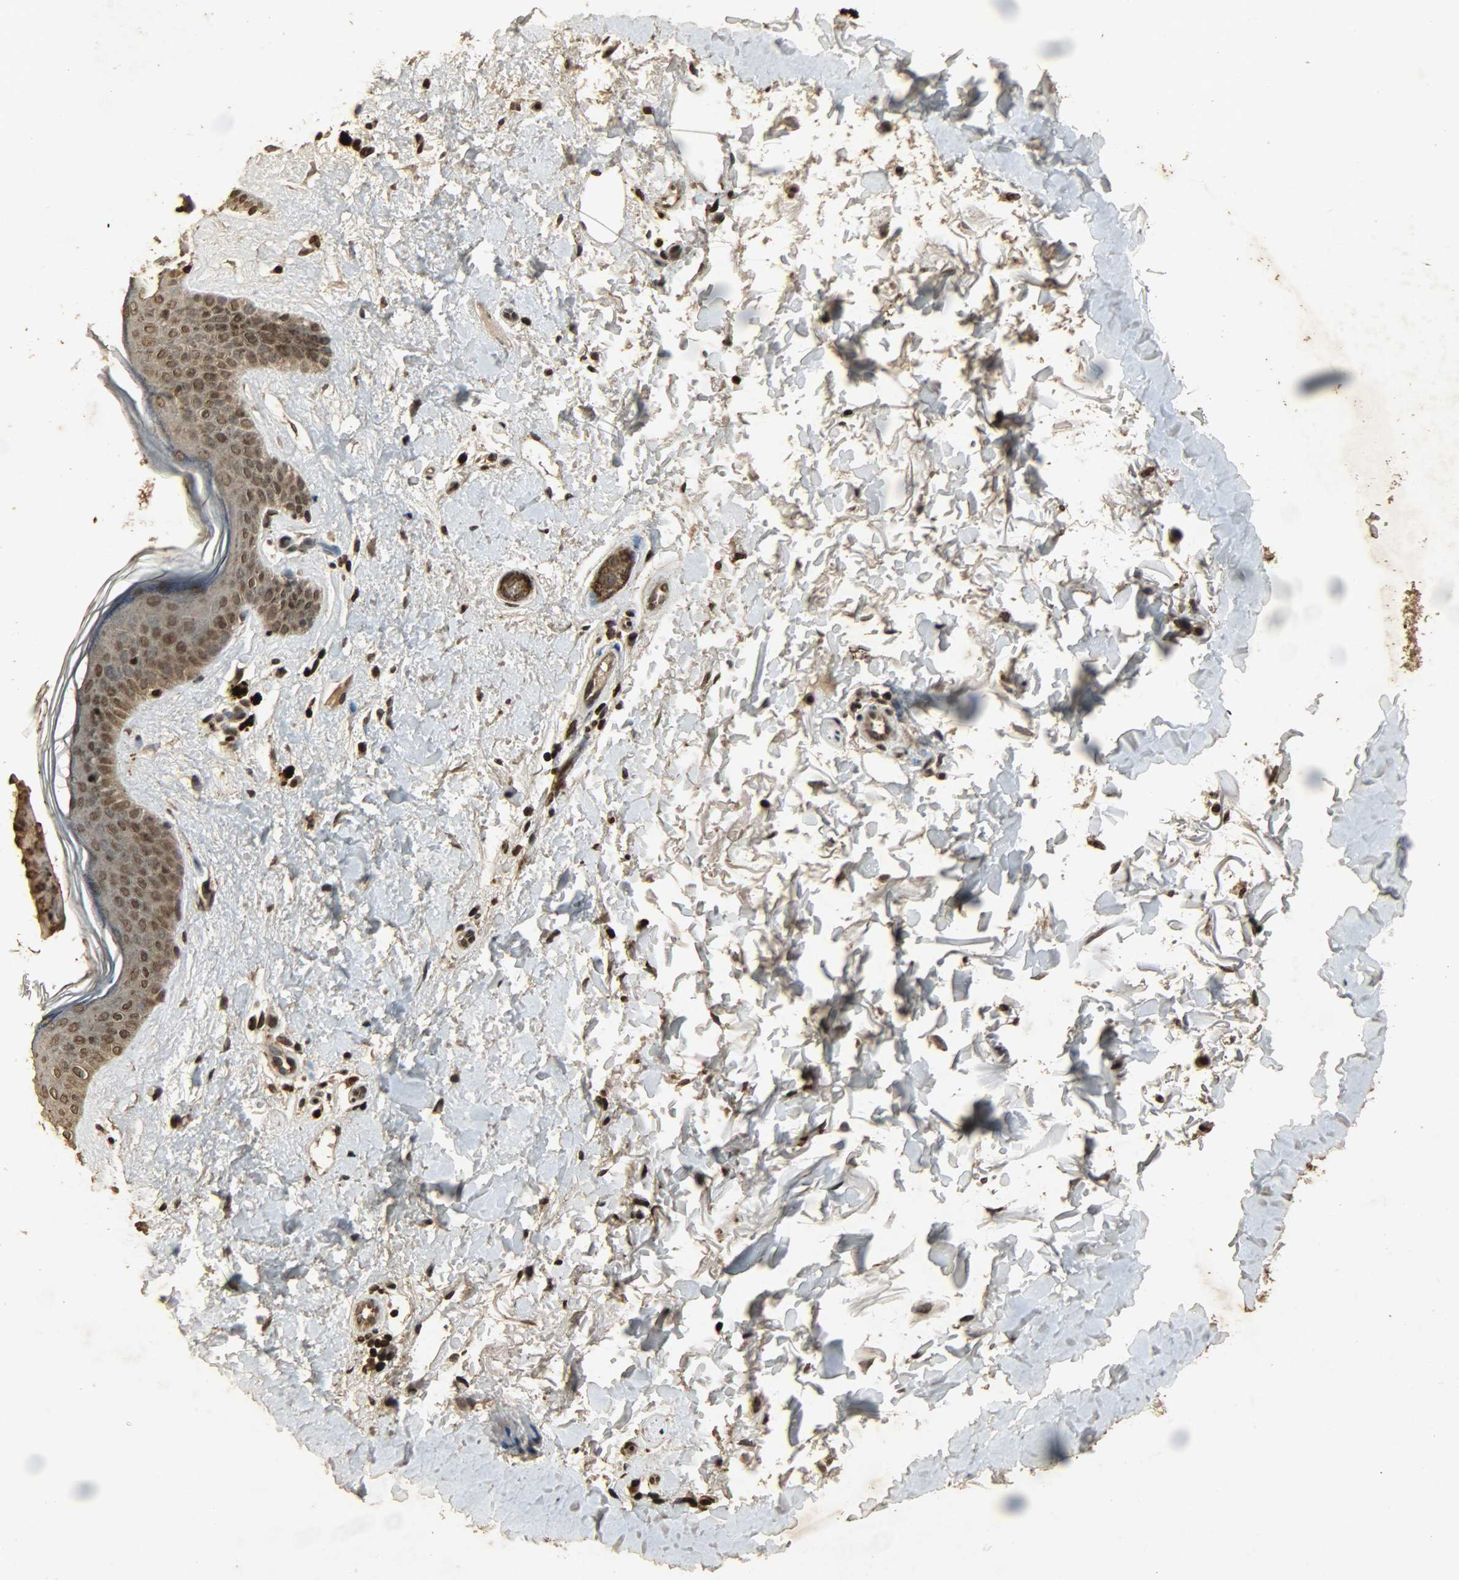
{"staining": {"intensity": "strong", "quantity": ">75%", "location": "cytoplasmic/membranous,nuclear"}, "tissue": "skin cancer", "cell_type": "Tumor cells", "image_type": "cancer", "snomed": [{"axis": "morphology", "description": "Basal cell carcinoma"}, {"axis": "topography", "description": "Skin"}], "caption": "Tumor cells demonstrate high levels of strong cytoplasmic/membranous and nuclear staining in approximately >75% of cells in human skin cancer.", "gene": "PPP3R1", "patient": {"sex": "female", "age": 79}}